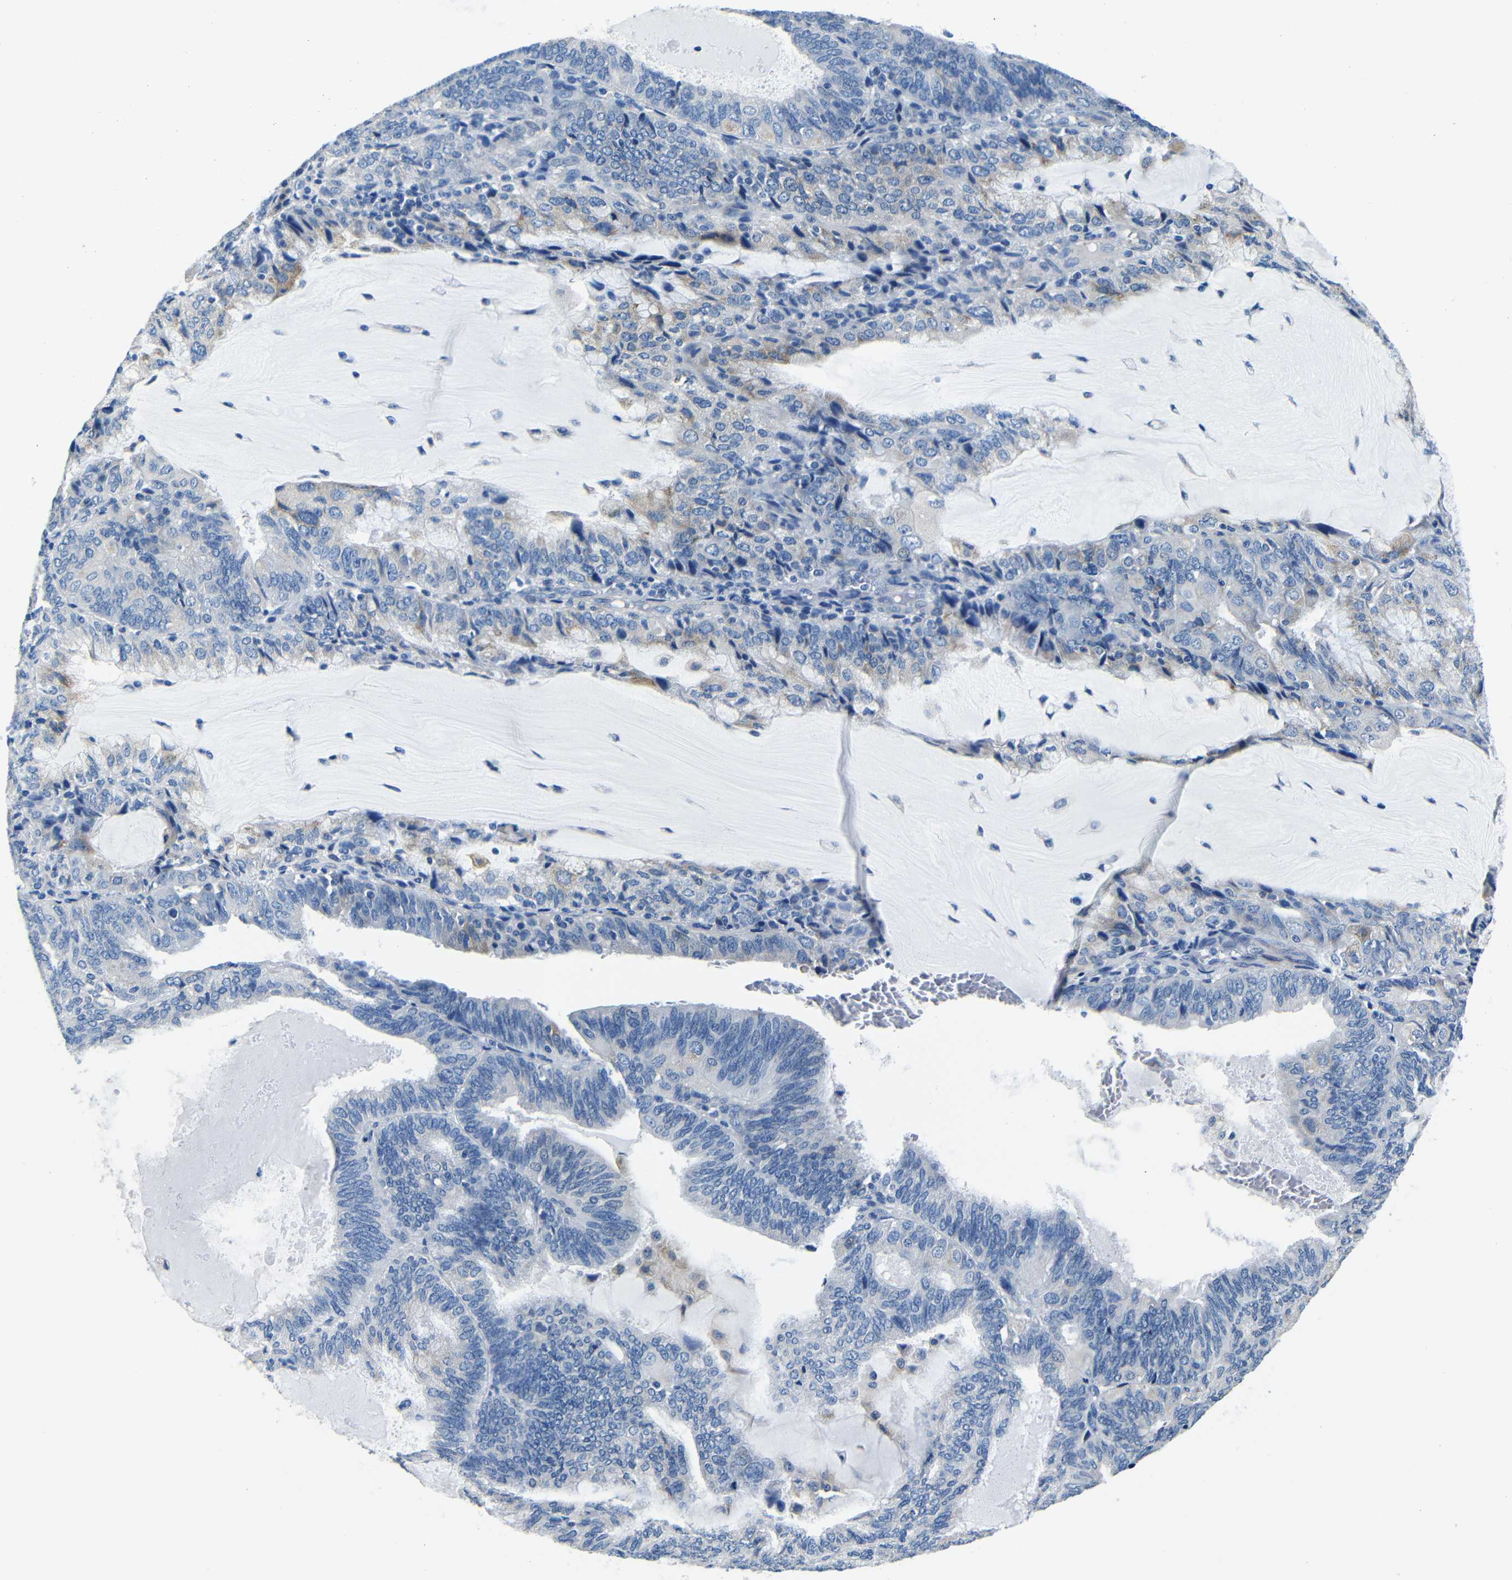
{"staining": {"intensity": "moderate", "quantity": "<25%", "location": "cytoplasmic/membranous"}, "tissue": "endometrial cancer", "cell_type": "Tumor cells", "image_type": "cancer", "snomed": [{"axis": "morphology", "description": "Adenocarcinoma, NOS"}, {"axis": "topography", "description": "Endometrium"}], "caption": "DAB immunohistochemical staining of endometrial cancer shows moderate cytoplasmic/membranous protein positivity in approximately <25% of tumor cells.", "gene": "TNFAIP1", "patient": {"sex": "female", "age": 81}}